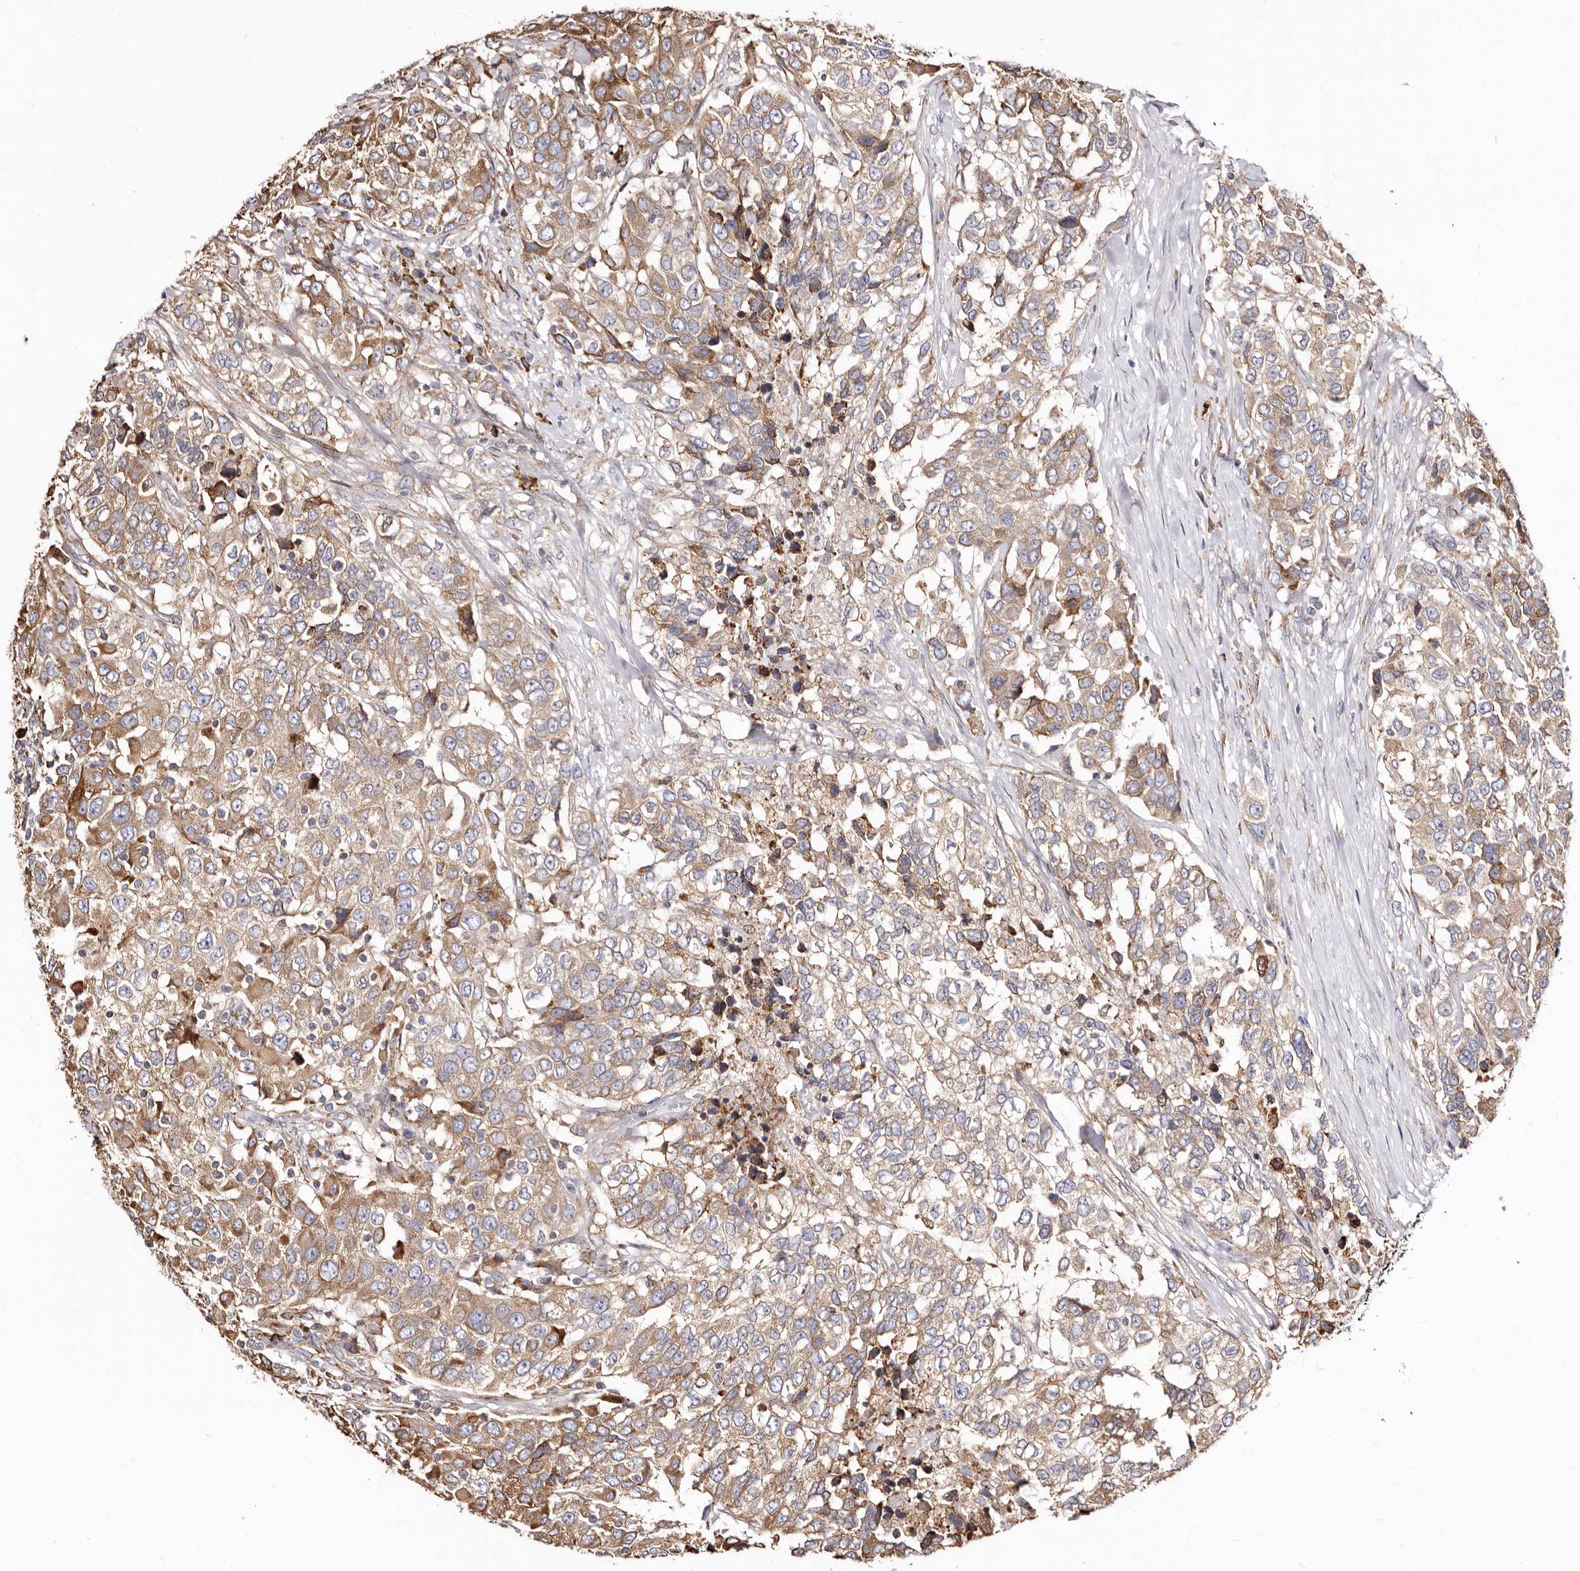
{"staining": {"intensity": "moderate", "quantity": ">75%", "location": "cytoplasmic/membranous"}, "tissue": "urothelial cancer", "cell_type": "Tumor cells", "image_type": "cancer", "snomed": [{"axis": "morphology", "description": "Urothelial carcinoma, High grade"}, {"axis": "topography", "description": "Urinary bladder"}], "caption": "Moderate cytoplasmic/membranous expression is seen in about >75% of tumor cells in urothelial cancer. (brown staining indicates protein expression, while blue staining denotes nuclei).", "gene": "ACBD6", "patient": {"sex": "female", "age": 80}}